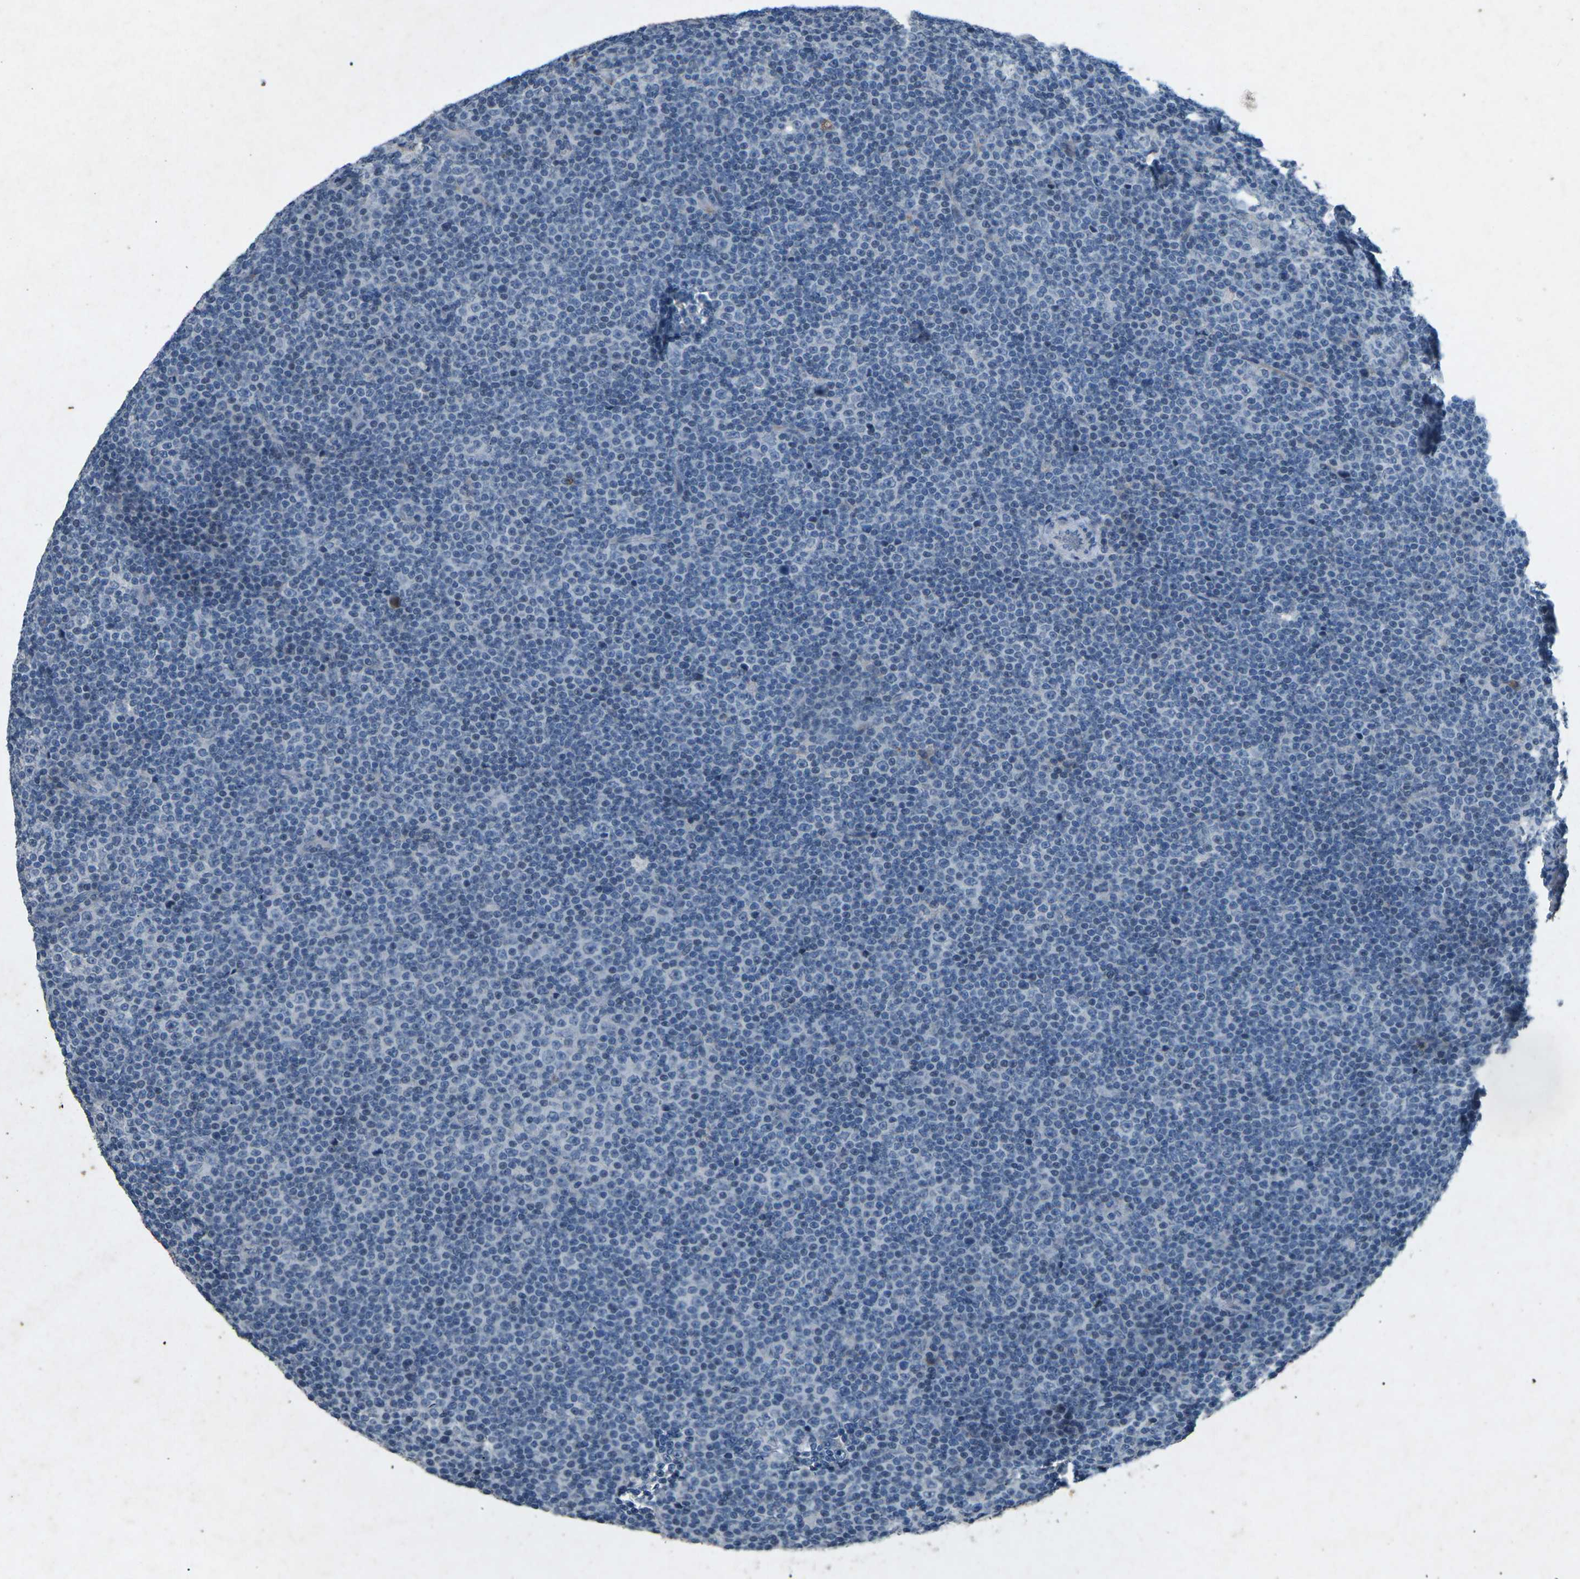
{"staining": {"intensity": "negative", "quantity": "none", "location": "none"}, "tissue": "lymphoma", "cell_type": "Tumor cells", "image_type": "cancer", "snomed": [{"axis": "morphology", "description": "Malignant lymphoma, non-Hodgkin's type, Low grade"}, {"axis": "topography", "description": "Lymph node"}], "caption": "Immunohistochemistry (IHC) photomicrograph of human malignant lymphoma, non-Hodgkin's type (low-grade) stained for a protein (brown), which demonstrates no staining in tumor cells.", "gene": "A1BG", "patient": {"sex": "female", "age": 67}}